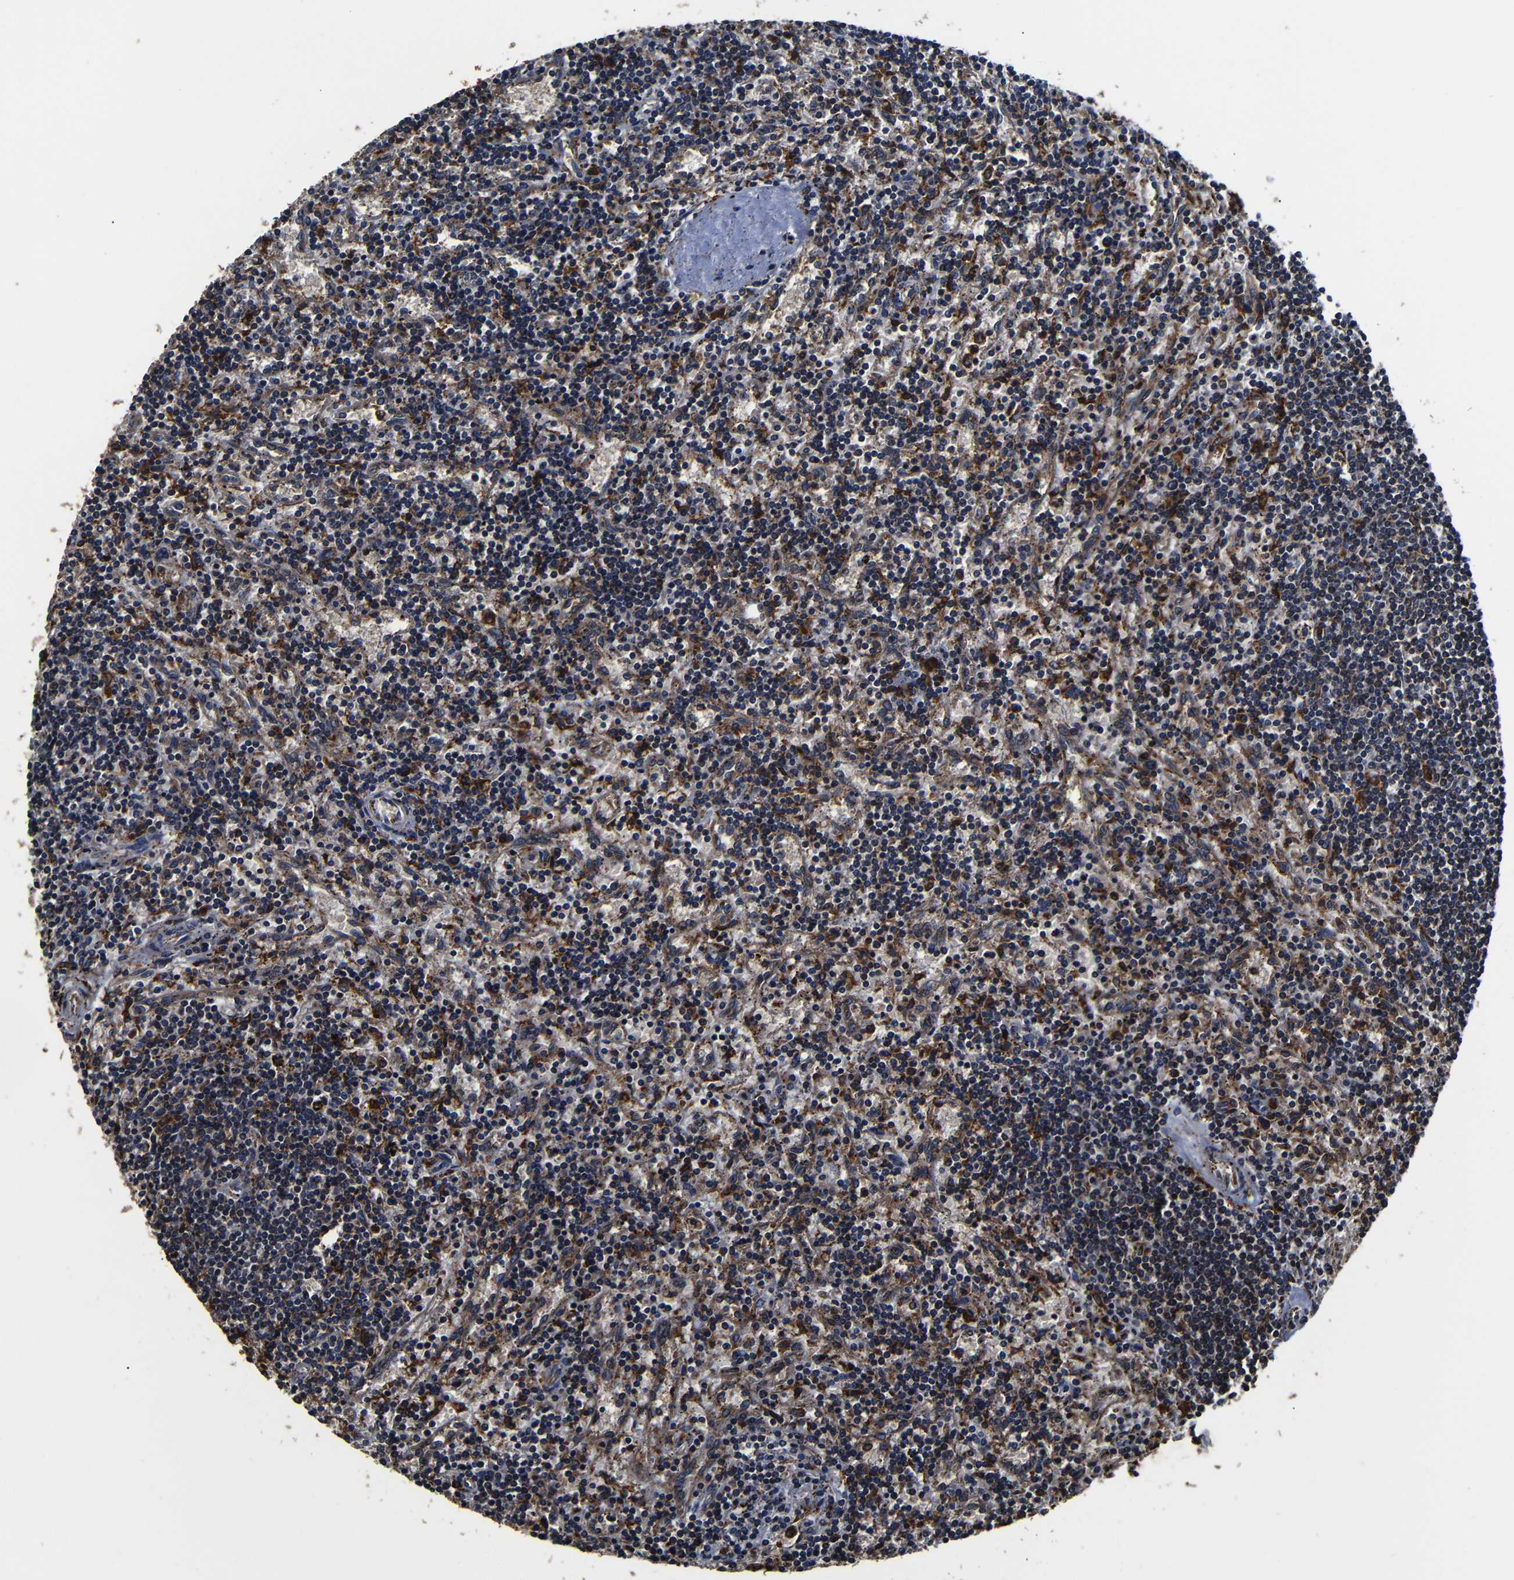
{"staining": {"intensity": "moderate", "quantity": "25%-75%", "location": "cytoplasmic/membranous"}, "tissue": "lymphoma", "cell_type": "Tumor cells", "image_type": "cancer", "snomed": [{"axis": "morphology", "description": "Malignant lymphoma, non-Hodgkin's type, Low grade"}, {"axis": "topography", "description": "Spleen"}], "caption": "DAB (3,3'-diaminobenzidine) immunohistochemical staining of human lymphoma shows moderate cytoplasmic/membranous protein expression in approximately 25%-75% of tumor cells. (Brightfield microscopy of DAB IHC at high magnification).", "gene": "SCN9A", "patient": {"sex": "male", "age": 76}}